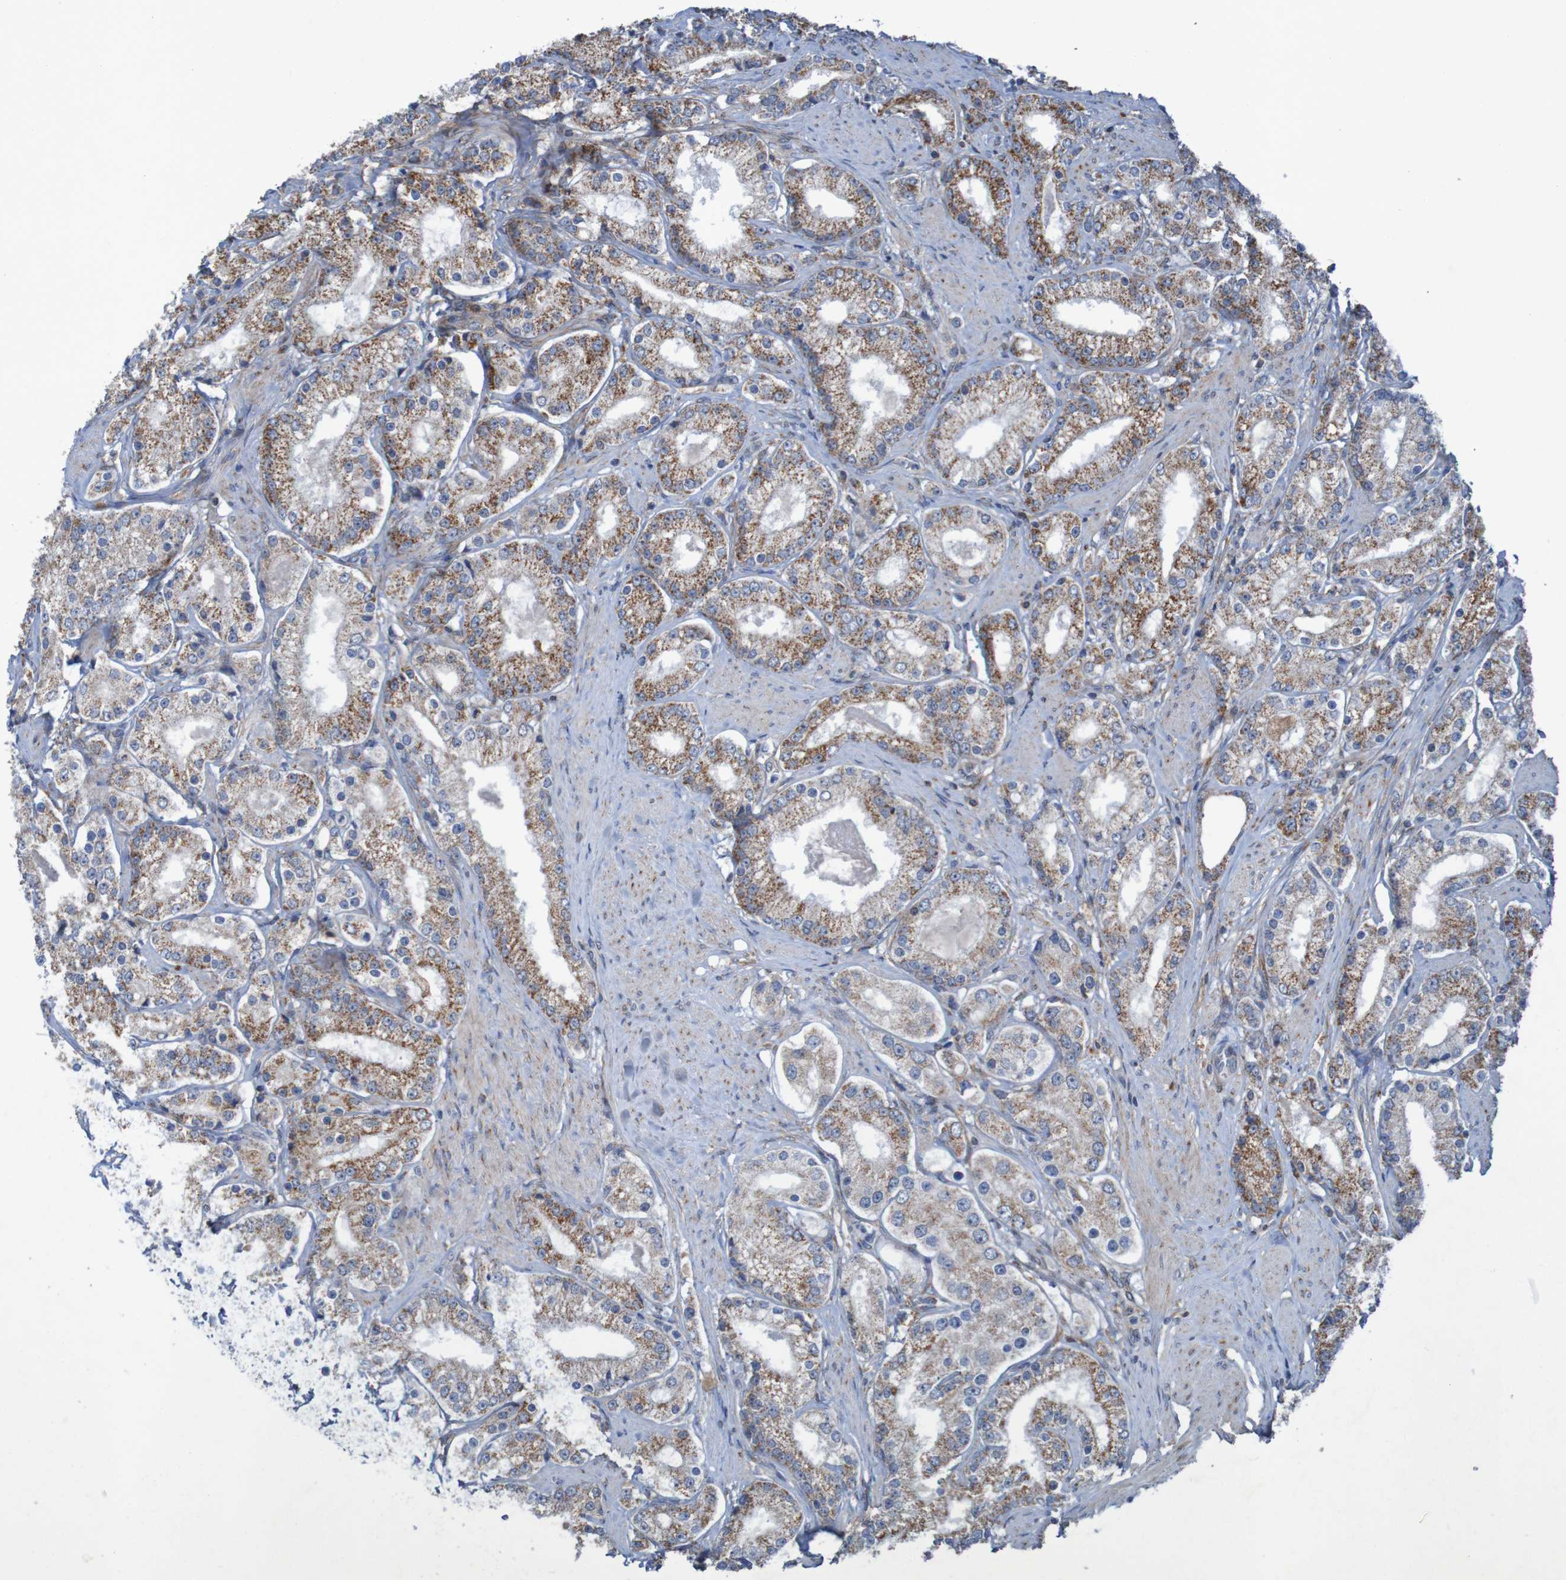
{"staining": {"intensity": "strong", "quantity": ">75%", "location": "cytoplasmic/membranous"}, "tissue": "prostate cancer", "cell_type": "Tumor cells", "image_type": "cancer", "snomed": [{"axis": "morphology", "description": "Adenocarcinoma, Low grade"}, {"axis": "topography", "description": "Prostate"}], "caption": "Prostate cancer stained with a brown dye shows strong cytoplasmic/membranous positive expression in about >75% of tumor cells.", "gene": "CCDC51", "patient": {"sex": "male", "age": 63}}